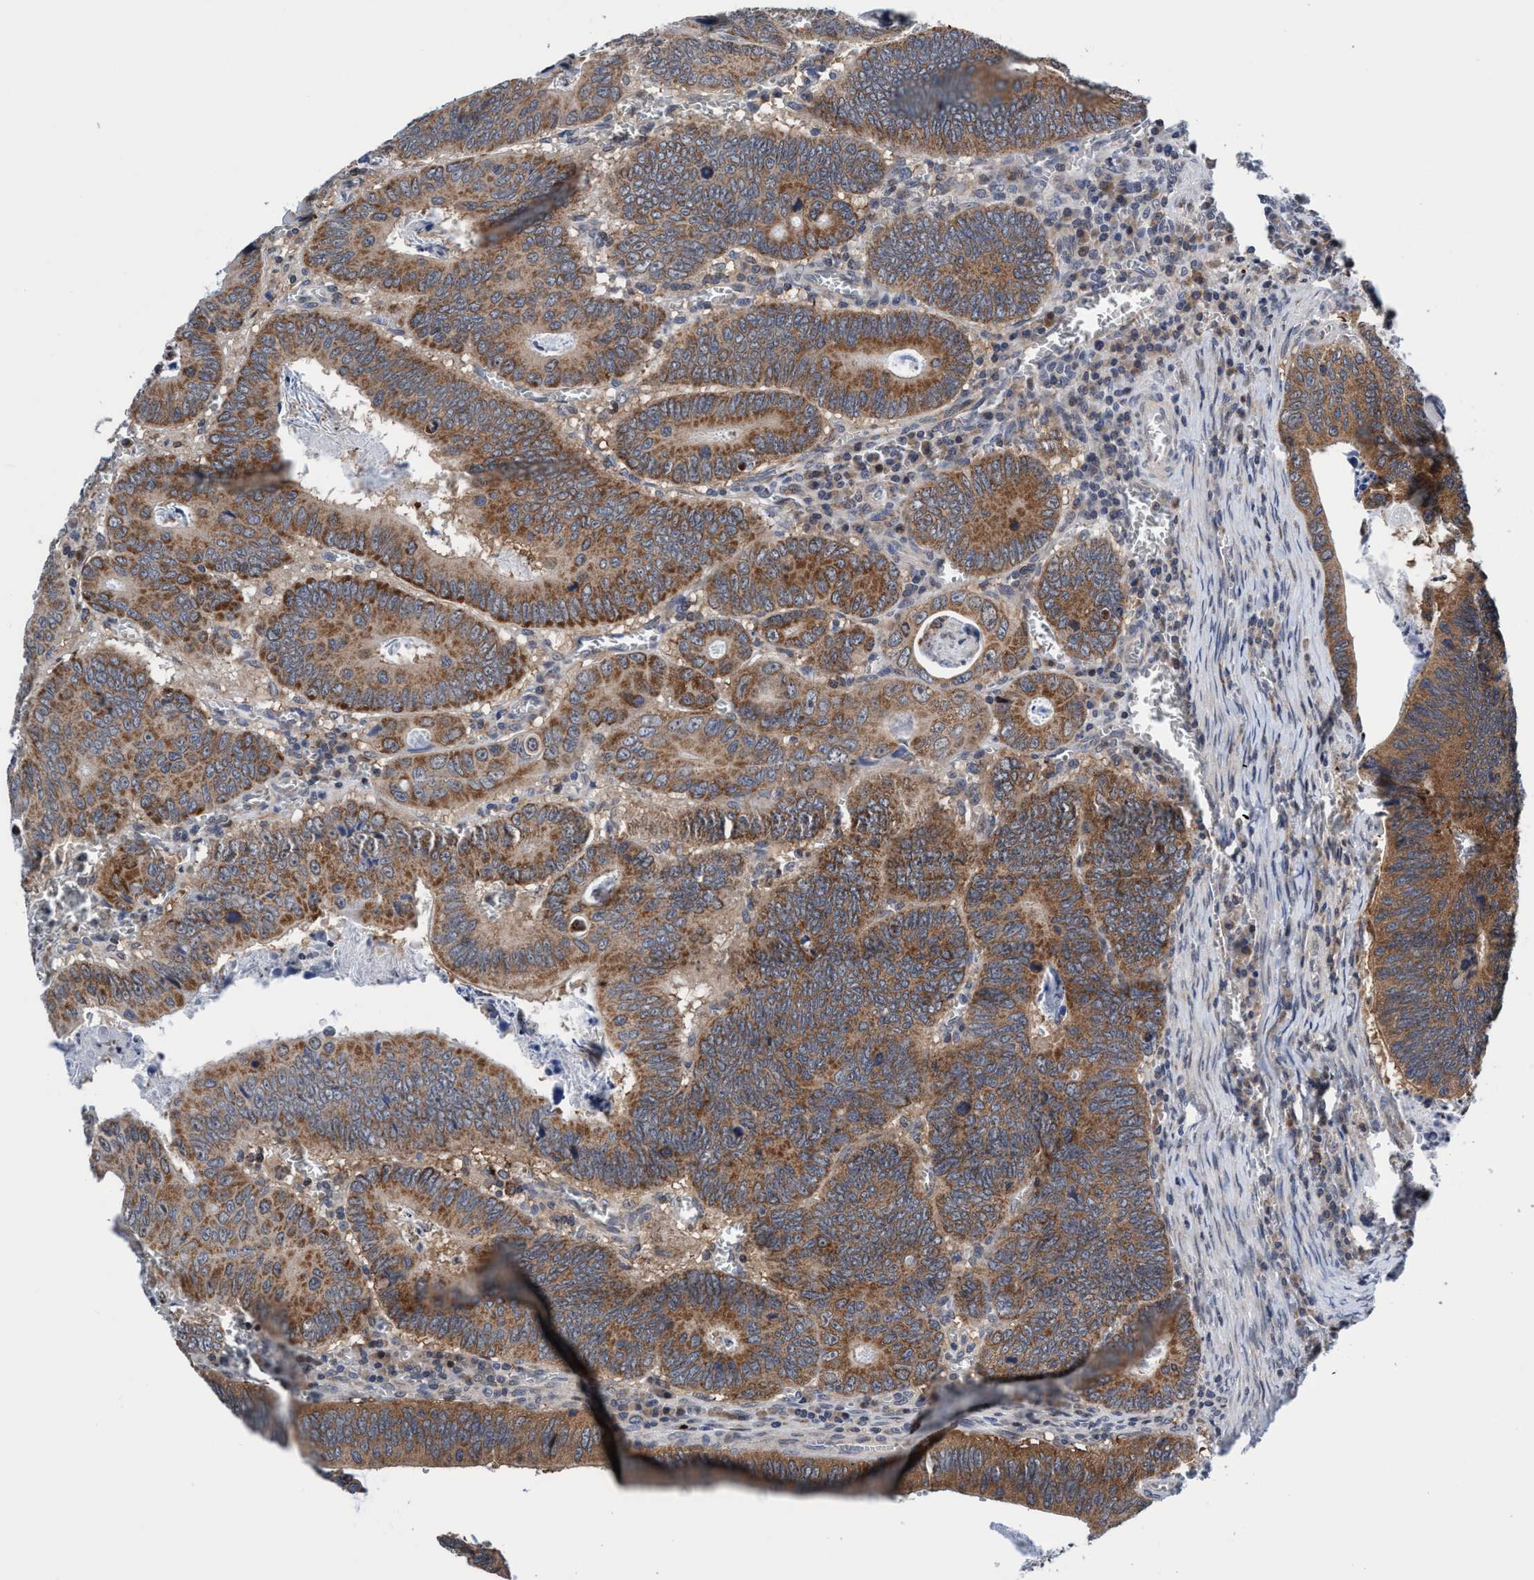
{"staining": {"intensity": "moderate", "quantity": ">75%", "location": "cytoplasmic/membranous"}, "tissue": "colorectal cancer", "cell_type": "Tumor cells", "image_type": "cancer", "snomed": [{"axis": "morphology", "description": "Inflammation, NOS"}, {"axis": "morphology", "description": "Adenocarcinoma, NOS"}, {"axis": "topography", "description": "Colon"}], "caption": "Colorectal cancer stained with a brown dye displays moderate cytoplasmic/membranous positive staining in approximately >75% of tumor cells.", "gene": "AGAP2", "patient": {"sex": "male", "age": 72}}